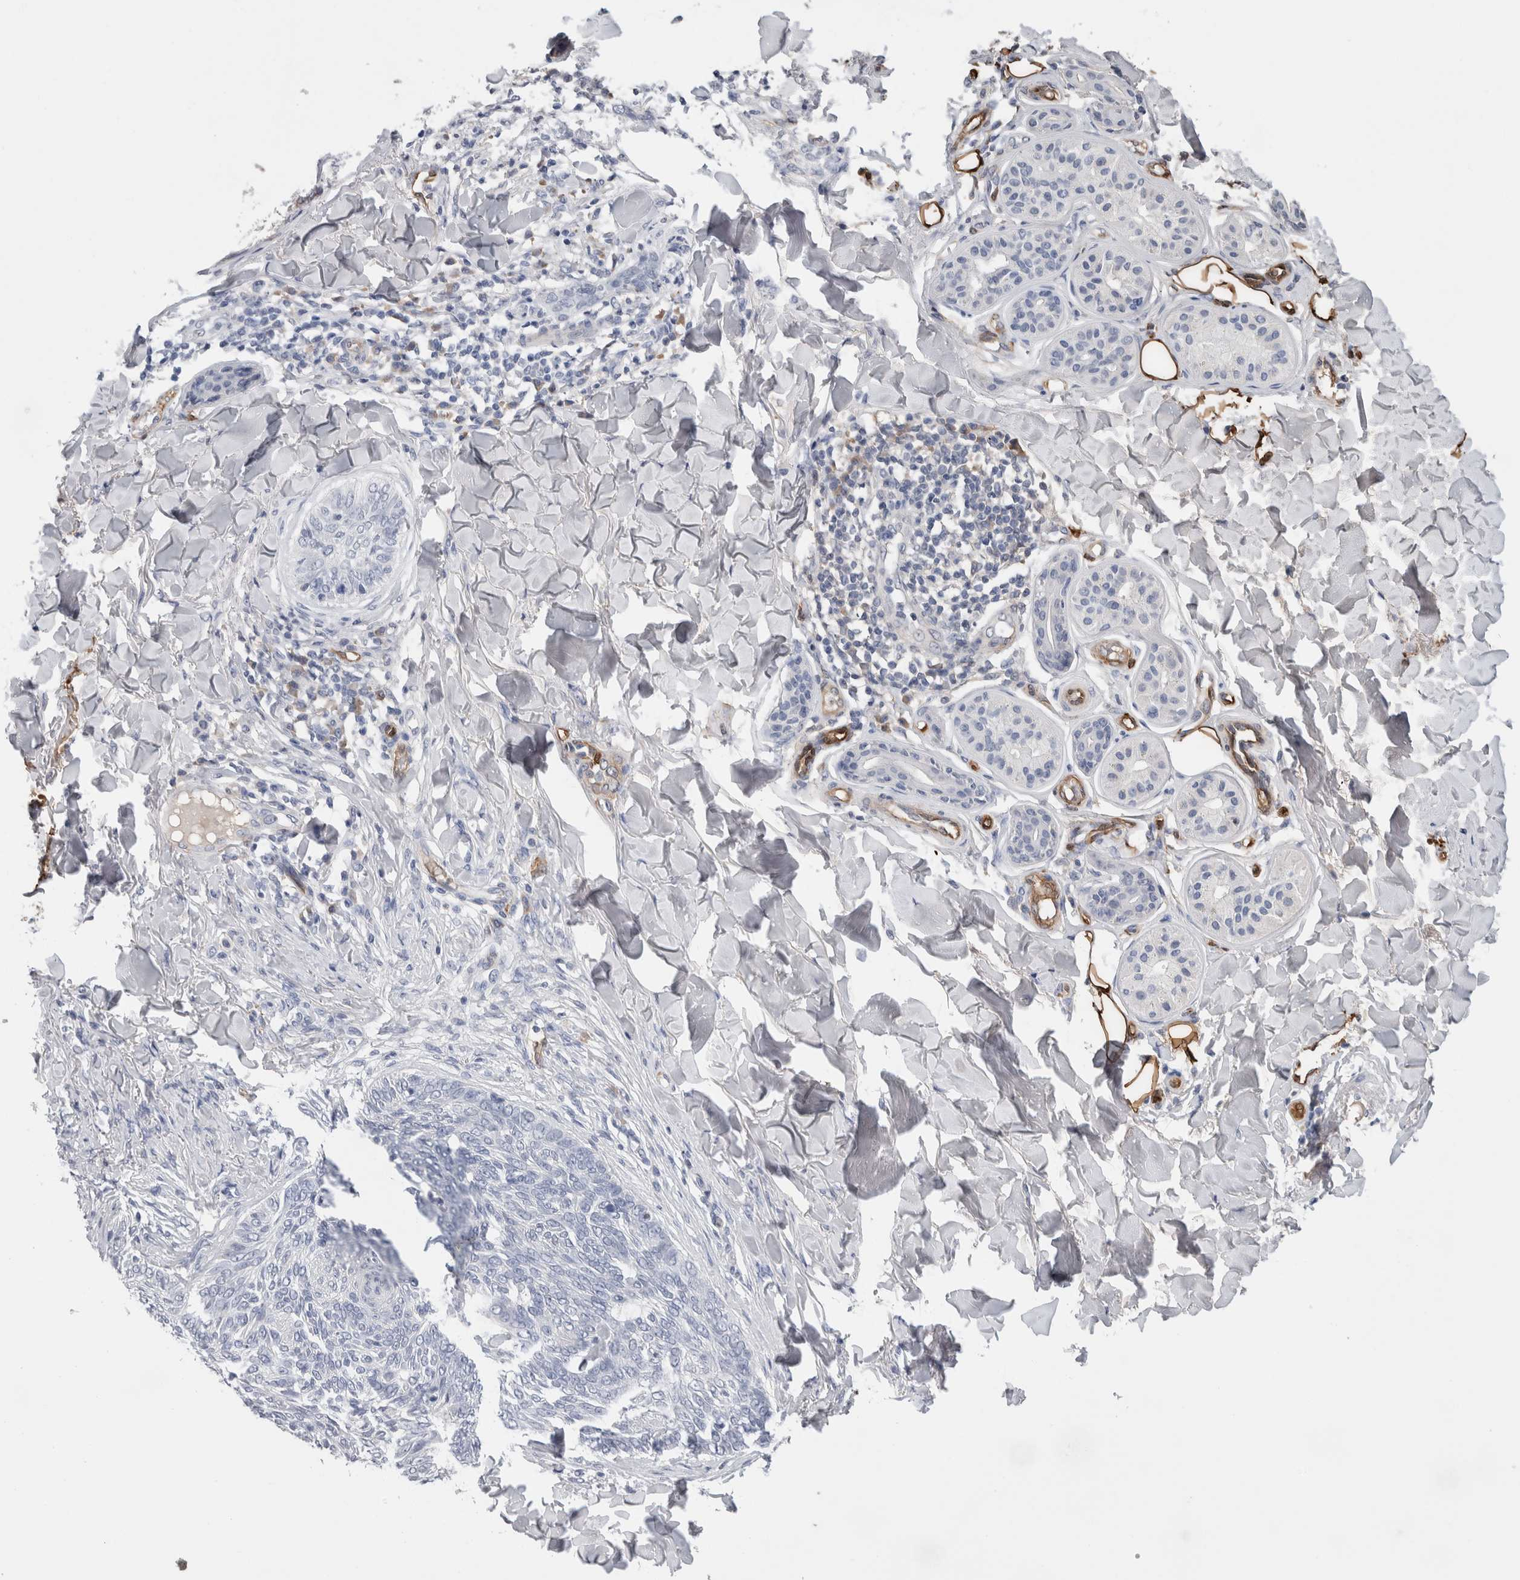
{"staining": {"intensity": "negative", "quantity": "none", "location": "none"}, "tissue": "skin cancer", "cell_type": "Tumor cells", "image_type": "cancer", "snomed": [{"axis": "morphology", "description": "Basal cell carcinoma"}, {"axis": "topography", "description": "Skin"}], "caption": "Human skin basal cell carcinoma stained for a protein using immunohistochemistry displays no staining in tumor cells.", "gene": "FABP4", "patient": {"sex": "male", "age": 43}}